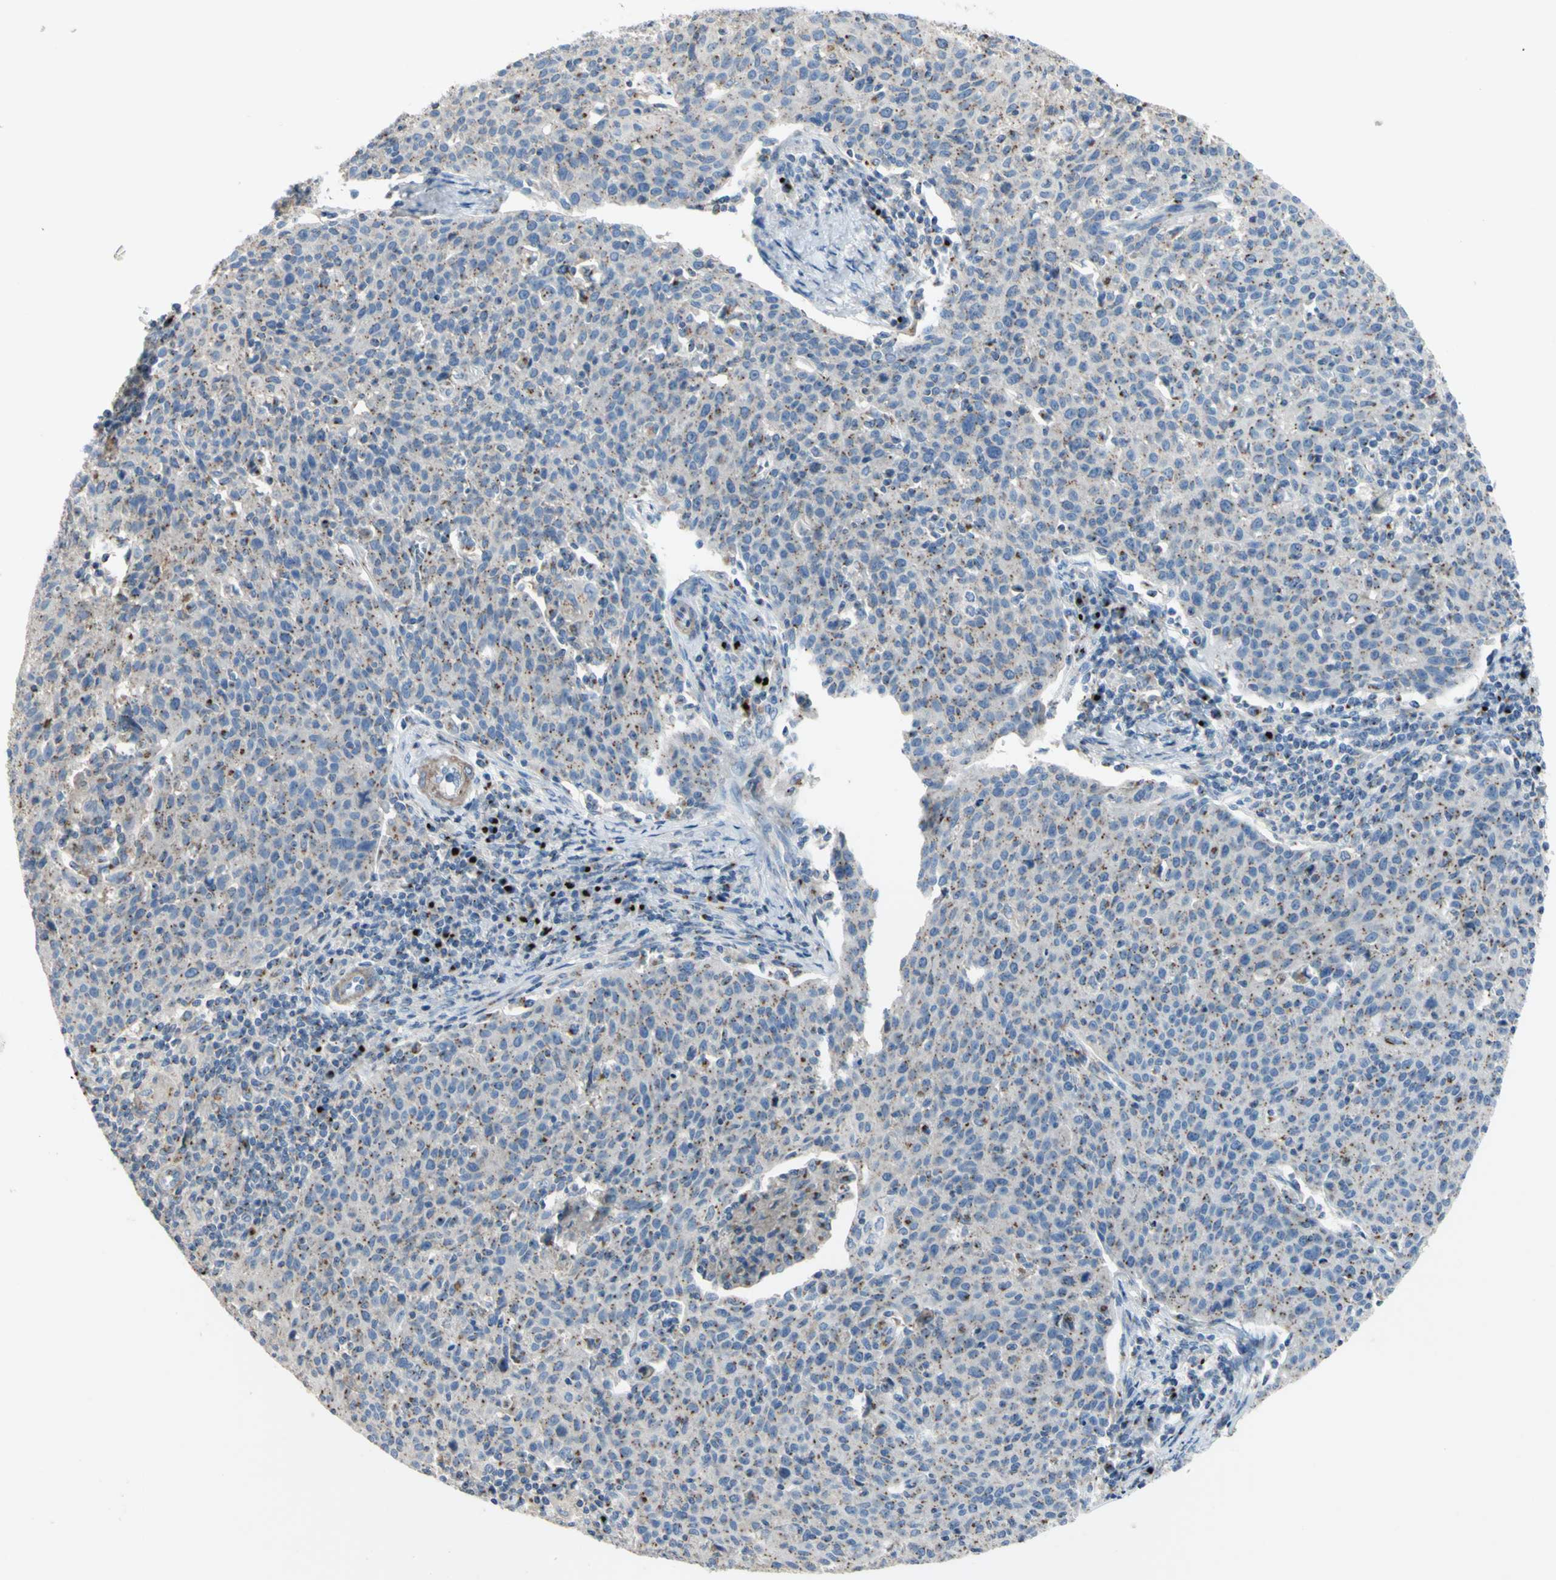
{"staining": {"intensity": "moderate", "quantity": "25%-75%", "location": "cytoplasmic/membranous"}, "tissue": "cervical cancer", "cell_type": "Tumor cells", "image_type": "cancer", "snomed": [{"axis": "morphology", "description": "Squamous cell carcinoma, NOS"}, {"axis": "topography", "description": "Cervix"}], "caption": "Tumor cells show moderate cytoplasmic/membranous positivity in approximately 25%-75% of cells in cervical squamous cell carcinoma. (Brightfield microscopy of DAB IHC at high magnification).", "gene": "B4GALT3", "patient": {"sex": "female", "age": 38}}